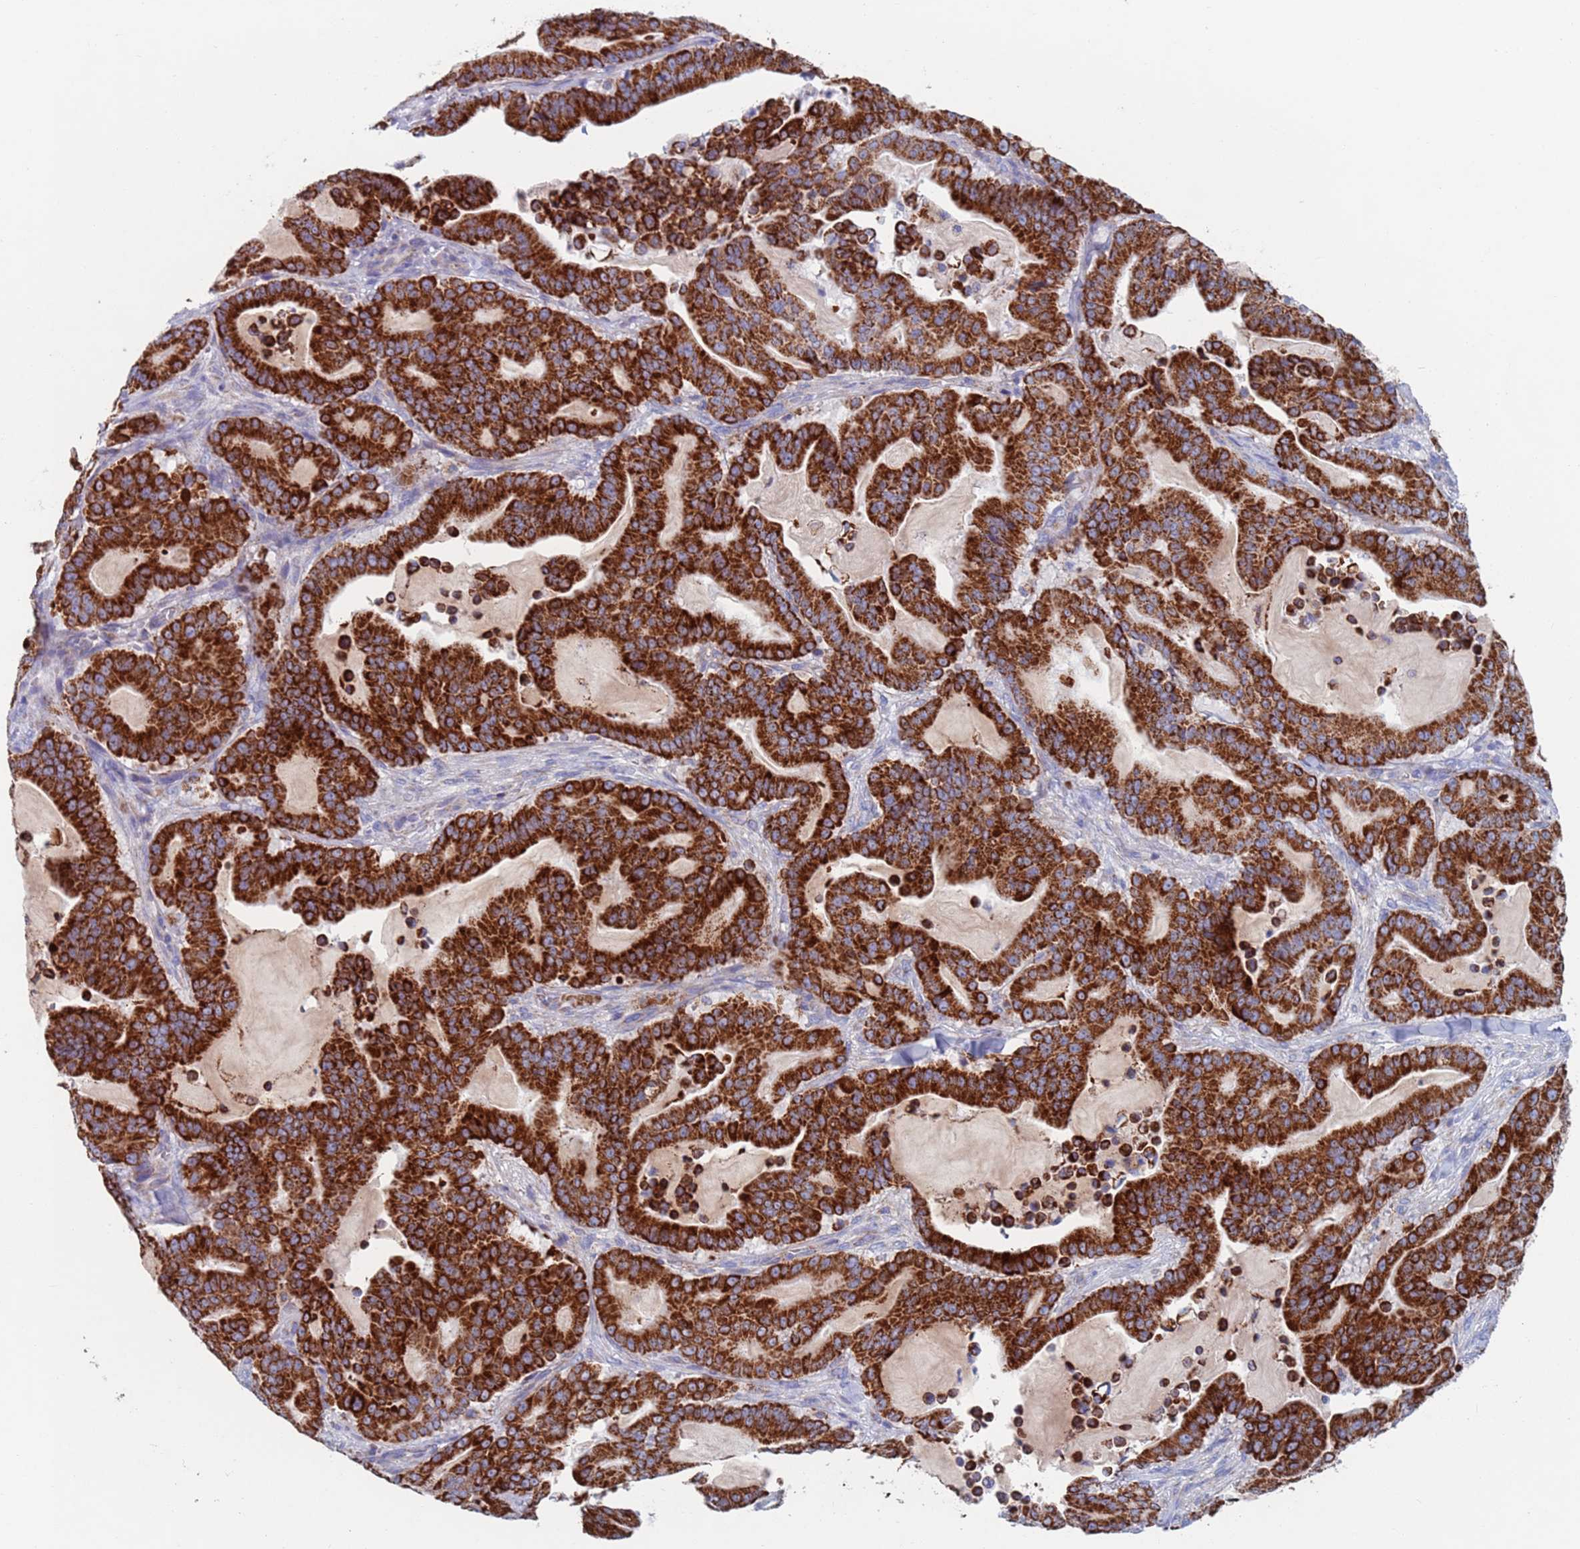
{"staining": {"intensity": "strong", "quantity": ">75%", "location": "cytoplasmic/membranous"}, "tissue": "pancreatic cancer", "cell_type": "Tumor cells", "image_type": "cancer", "snomed": [{"axis": "morphology", "description": "Adenocarcinoma, NOS"}, {"axis": "topography", "description": "Pancreas"}], "caption": "A high-resolution image shows IHC staining of pancreatic cancer (adenocarcinoma), which exhibits strong cytoplasmic/membranous expression in approximately >75% of tumor cells.", "gene": "MRPL22", "patient": {"sex": "male", "age": 63}}